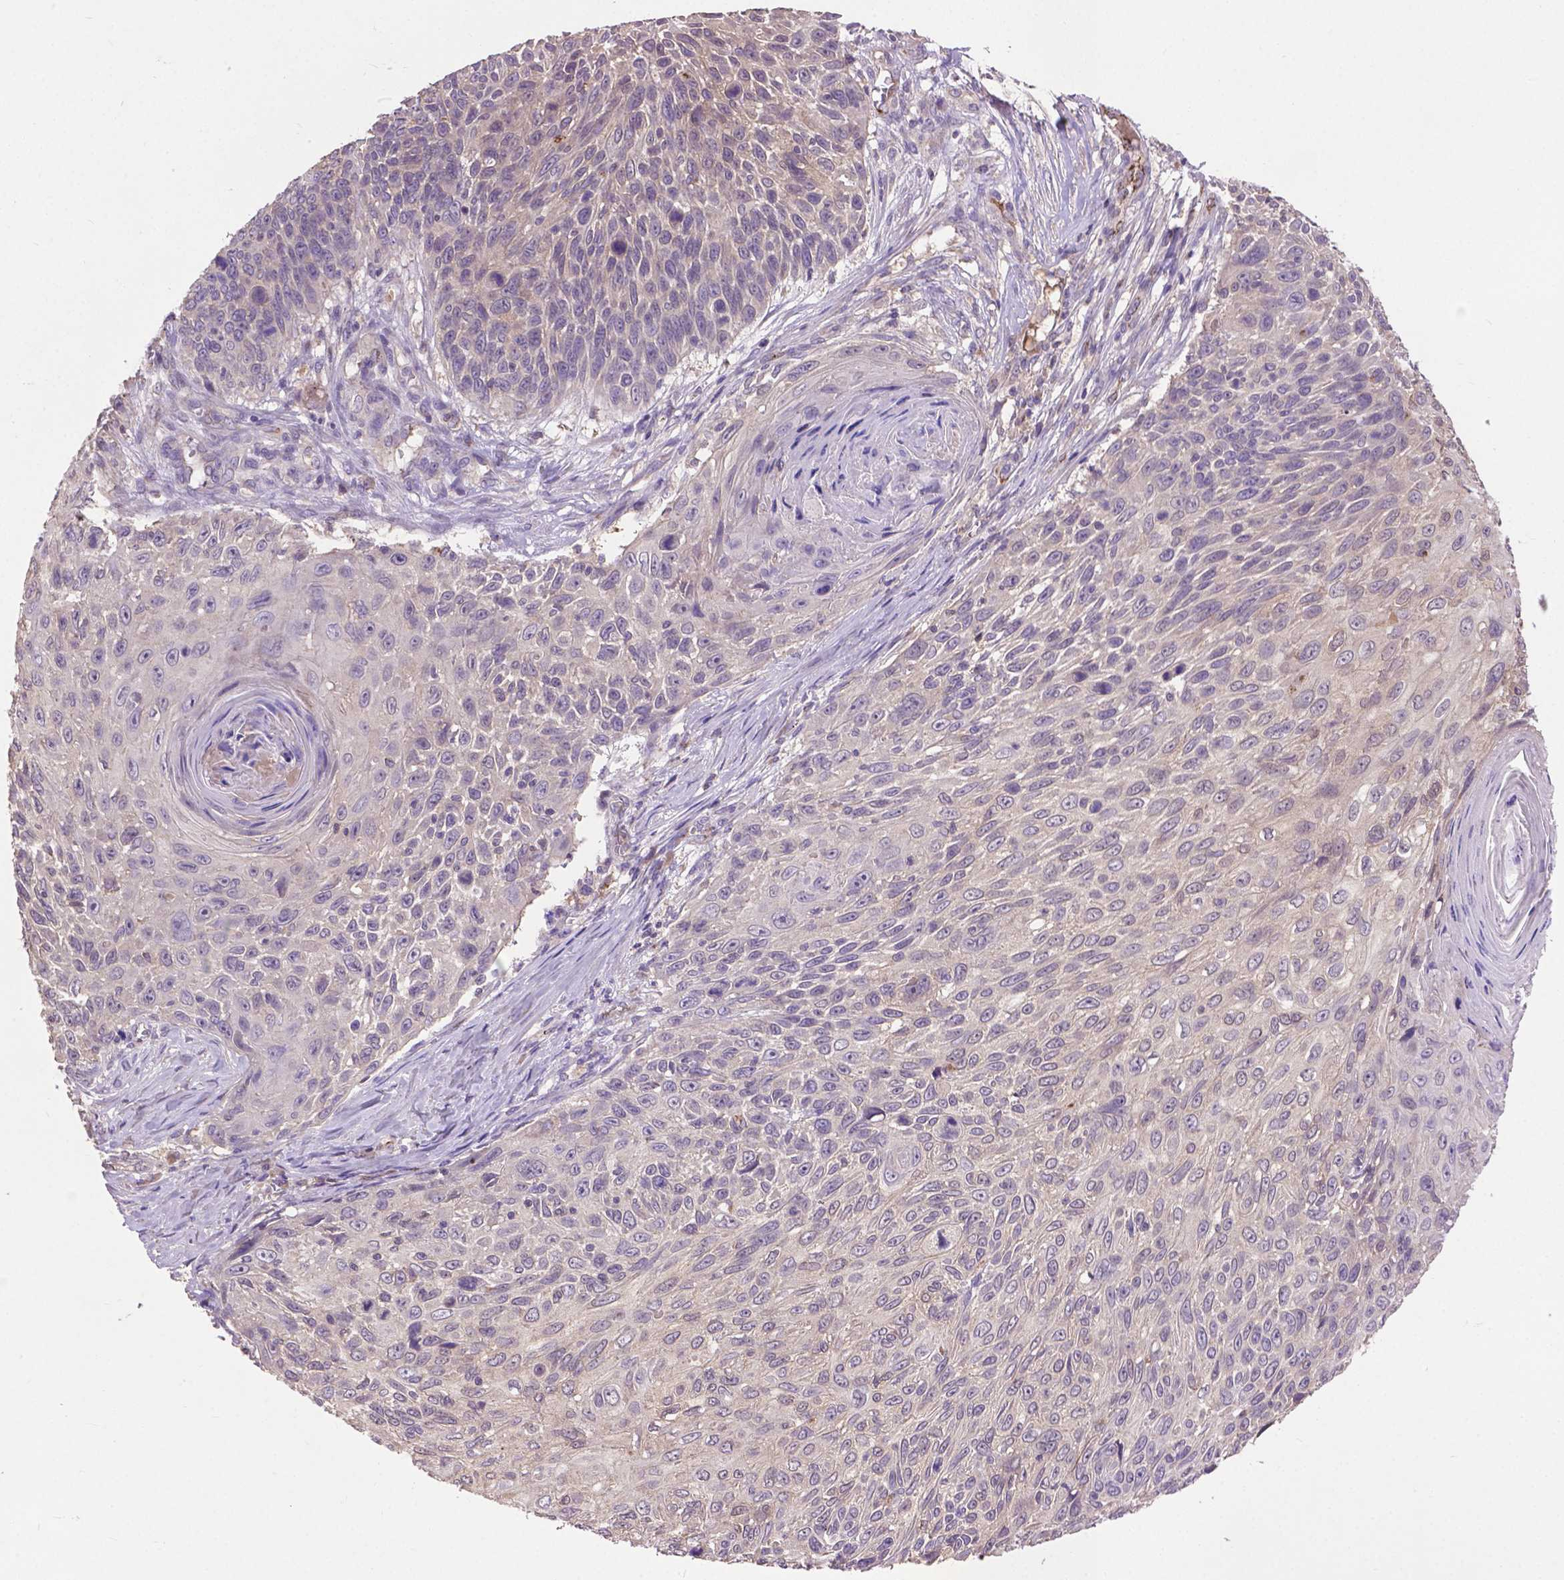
{"staining": {"intensity": "weak", "quantity": "<25%", "location": "cytoplasmic/membranous"}, "tissue": "skin cancer", "cell_type": "Tumor cells", "image_type": "cancer", "snomed": [{"axis": "morphology", "description": "Squamous cell carcinoma, NOS"}, {"axis": "topography", "description": "Skin"}], "caption": "There is no significant staining in tumor cells of skin squamous cell carcinoma.", "gene": "ZNF337", "patient": {"sex": "male", "age": 92}}